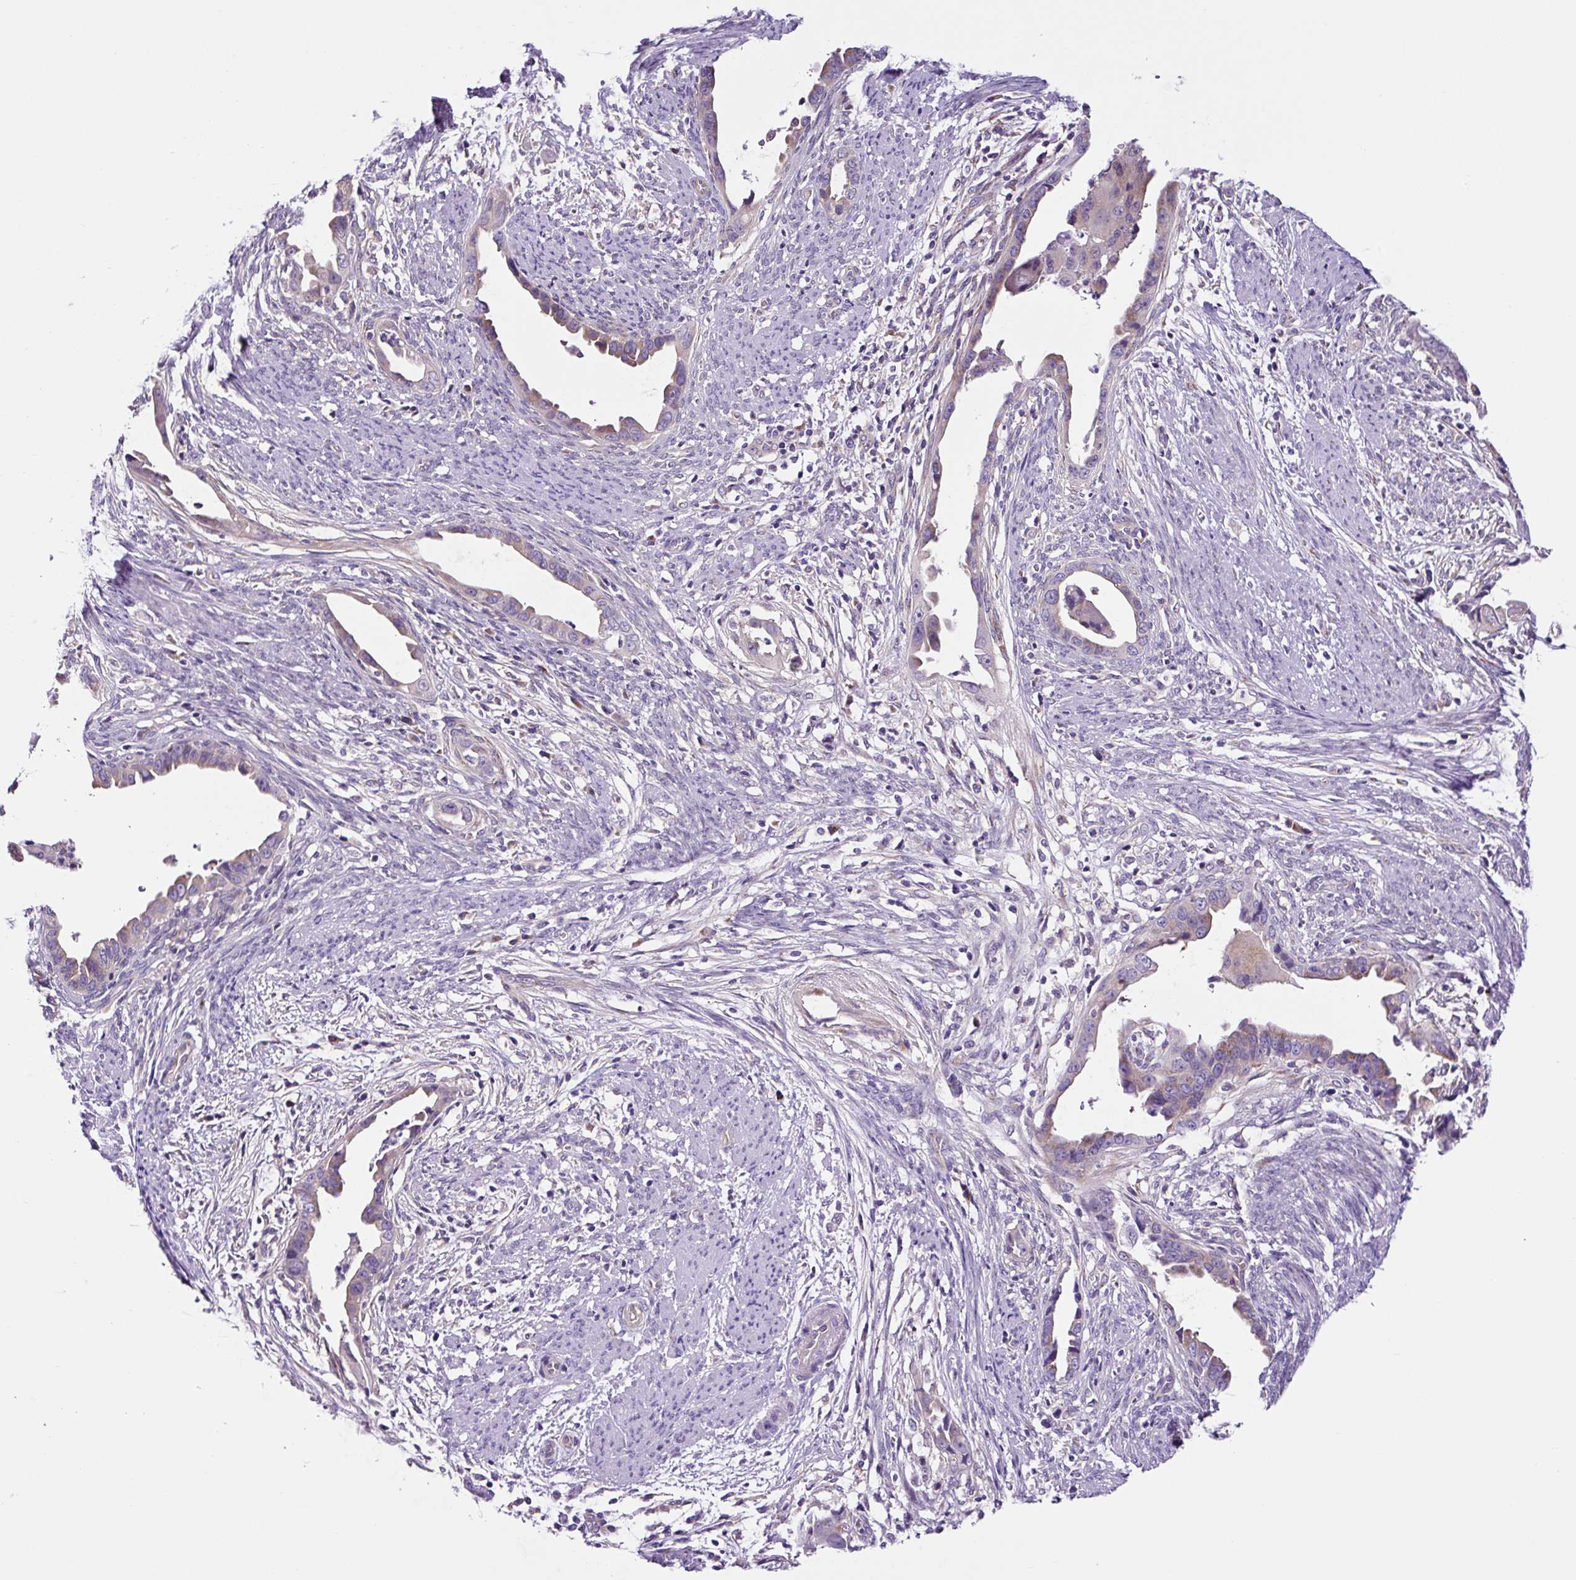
{"staining": {"intensity": "moderate", "quantity": "<25%", "location": "cytoplasmic/membranous"}, "tissue": "endometrial cancer", "cell_type": "Tumor cells", "image_type": "cancer", "snomed": [{"axis": "morphology", "description": "Adenocarcinoma, NOS"}, {"axis": "topography", "description": "Endometrium"}], "caption": "Immunohistochemical staining of human endometrial adenocarcinoma exhibits low levels of moderate cytoplasmic/membranous protein expression in about <25% of tumor cells.", "gene": "GORASP1", "patient": {"sex": "female", "age": 57}}